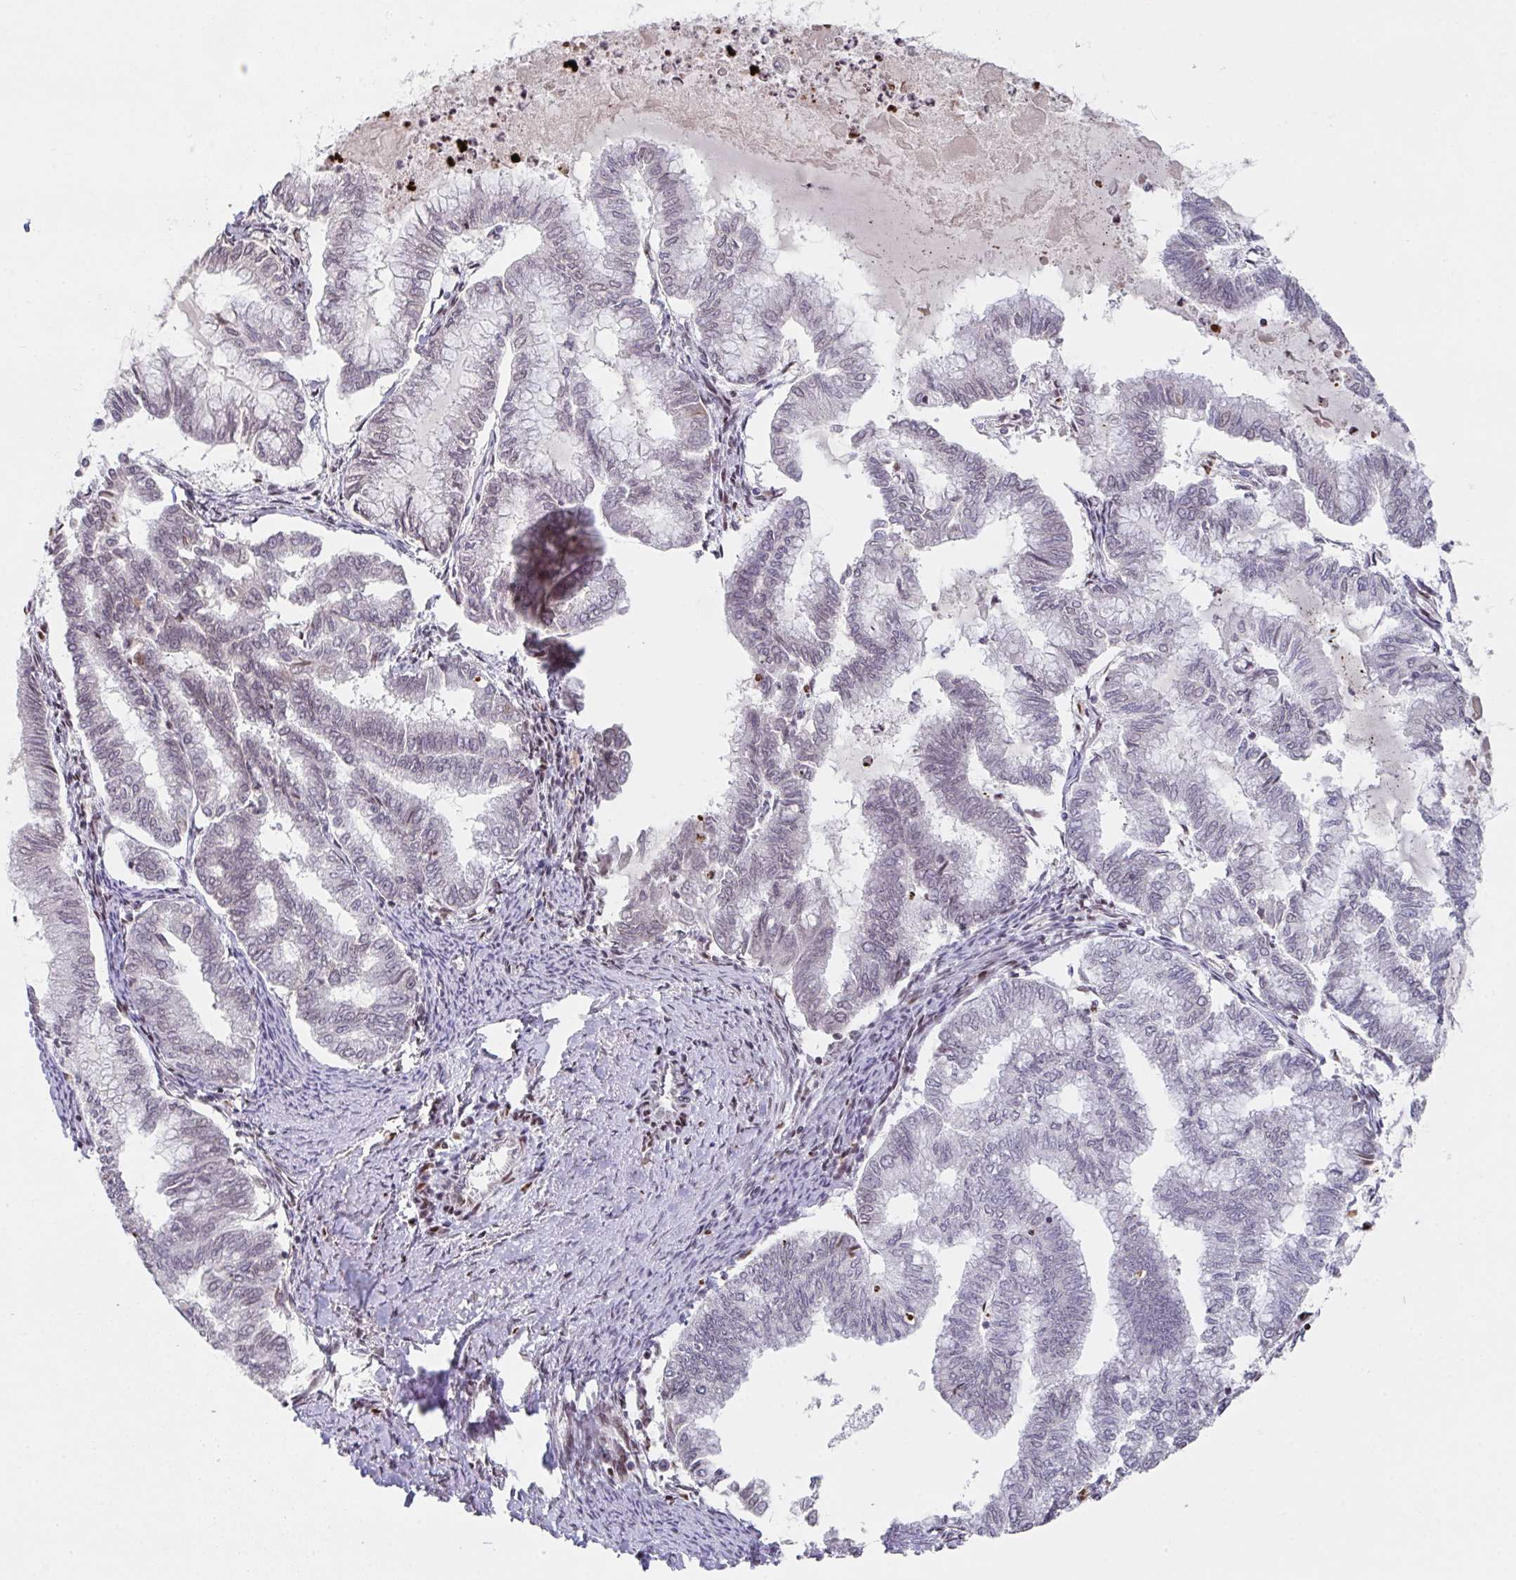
{"staining": {"intensity": "weak", "quantity": "<25%", "location": "nuclear"}, "tissue": "endometrial cancer", "cell_type": "Tumor cells", "image_type": "cancer", "snomed": [{"axis": "morphology", "description": "Adenocarcinoma, NOS"}, {"axis": "topography", "description": "Endometrium"}], "caption": "DAB immunohistochemical staining of adenocarcinoma (endometrial) reveals no significant positivity in tumor cells.", "gene": "PCDHB8", "patient": {"sex": "female", "age": 79}}